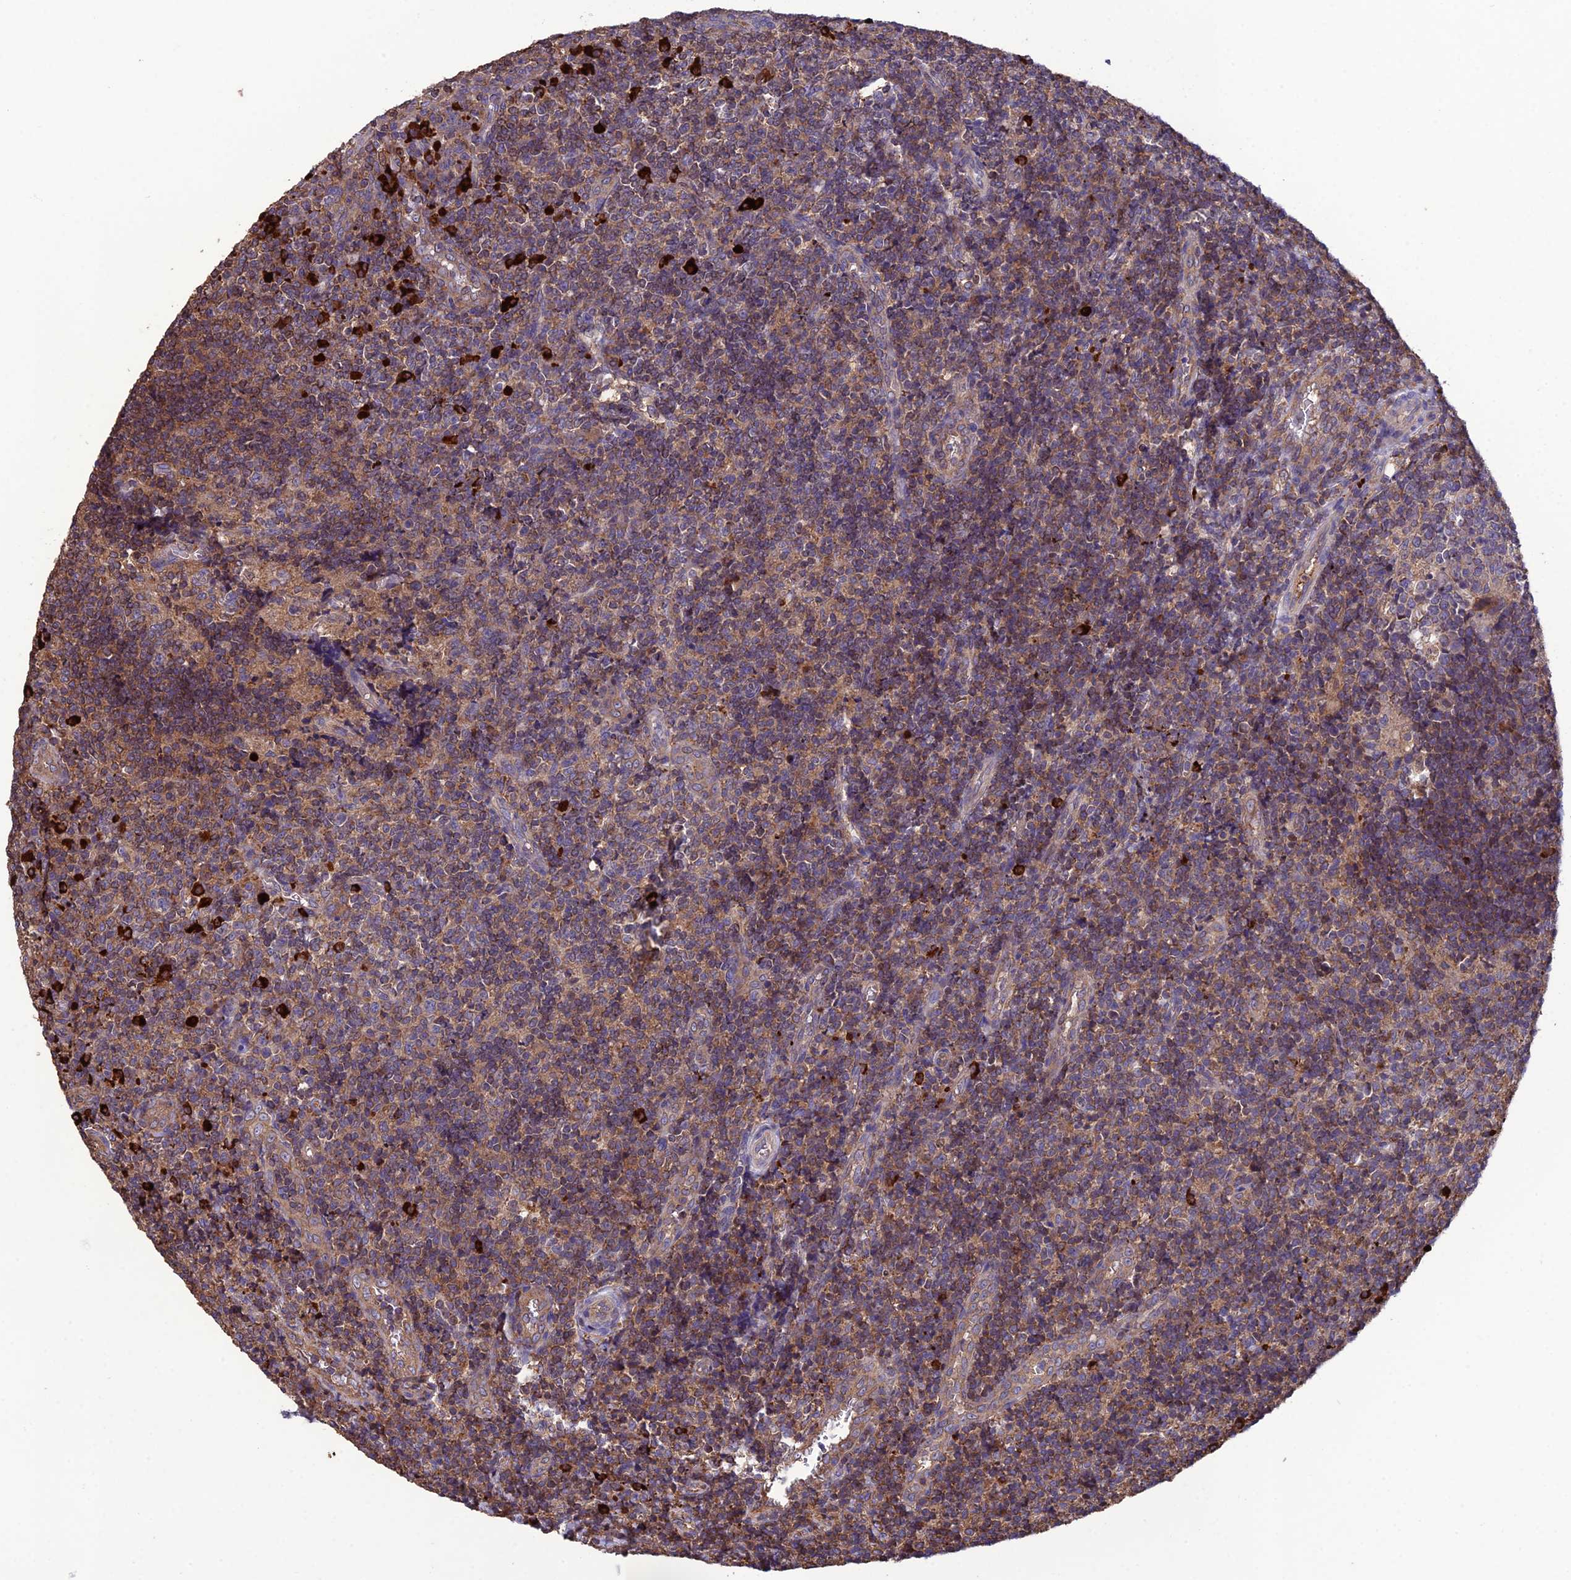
{"staining": {"intensity": "strong", "quantity": "<25%", "location": "cytoplasmic/membranous"}, "tissue": "tonsil", "cell_type": "Germinal center cells", "image_type": "normal", "snomed": [{"axis": "morphology", "description": "Normal tissue, NOS"}, {"axis": "topography", "description": "Tonsil"}], "caption": "Human tonsil stained with a brown dye shows strong cytoplasmic/membranous positive staining in about <25% of germinal center cells.", "gene": "MIOS", "patient": {"sex": "female", "age": 19}}